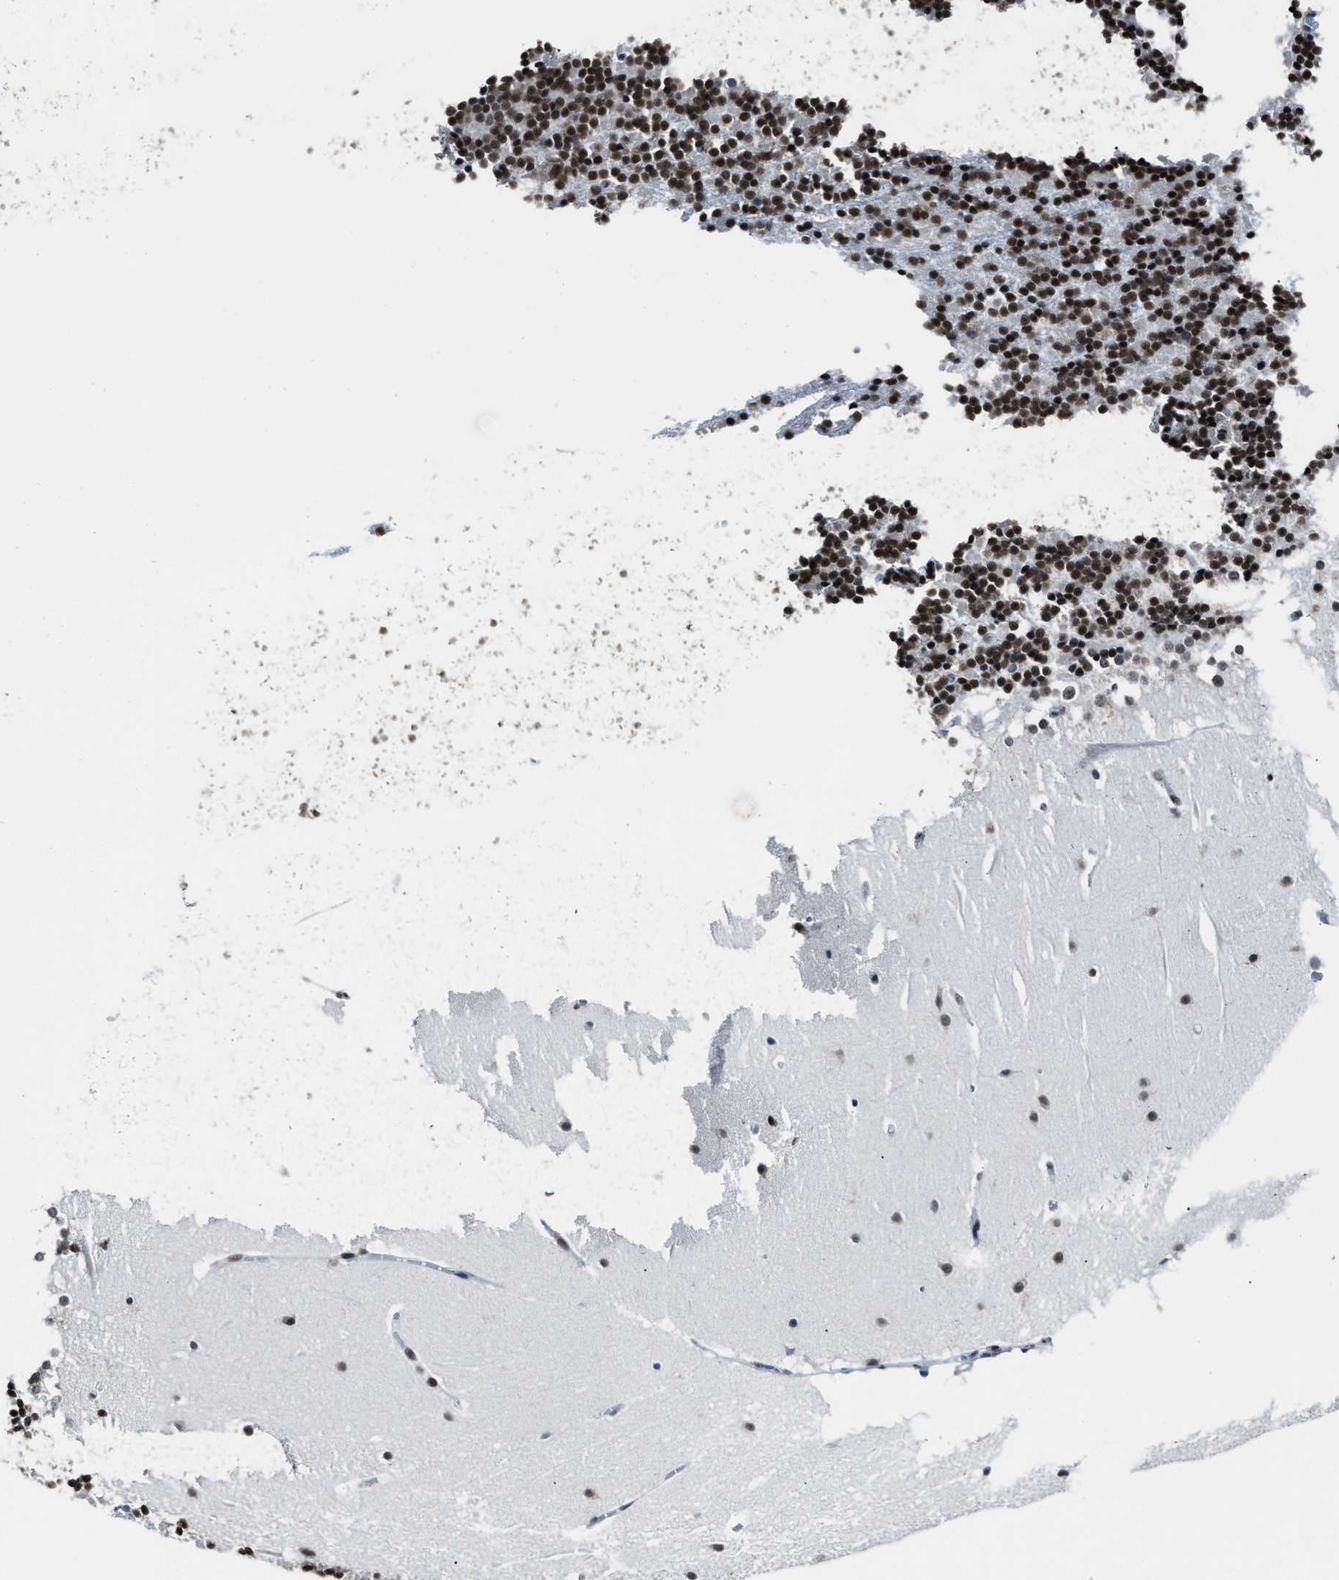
{"staining": {"intensity": "strong", "quantity": ">75%", "location": "nuclear"}, "tissue": "cerebellum", "cell_type": "Cells in granular layer", "image_type": "normal", "snomed": [{"axis": "morphology", "description": "Normal tissue, NOS"}, {"axis": "topography", "description": "Cerebellum"}], "caption": "Immunohistochemistry image of unremarkable cerebellum stained for a protein (brown), which demonstrates high levels of strong nuclear expression in approximately >75% of cells in granular layer.", "gene": "DDX5", "patient": {"sex": "female", "age": 19}}